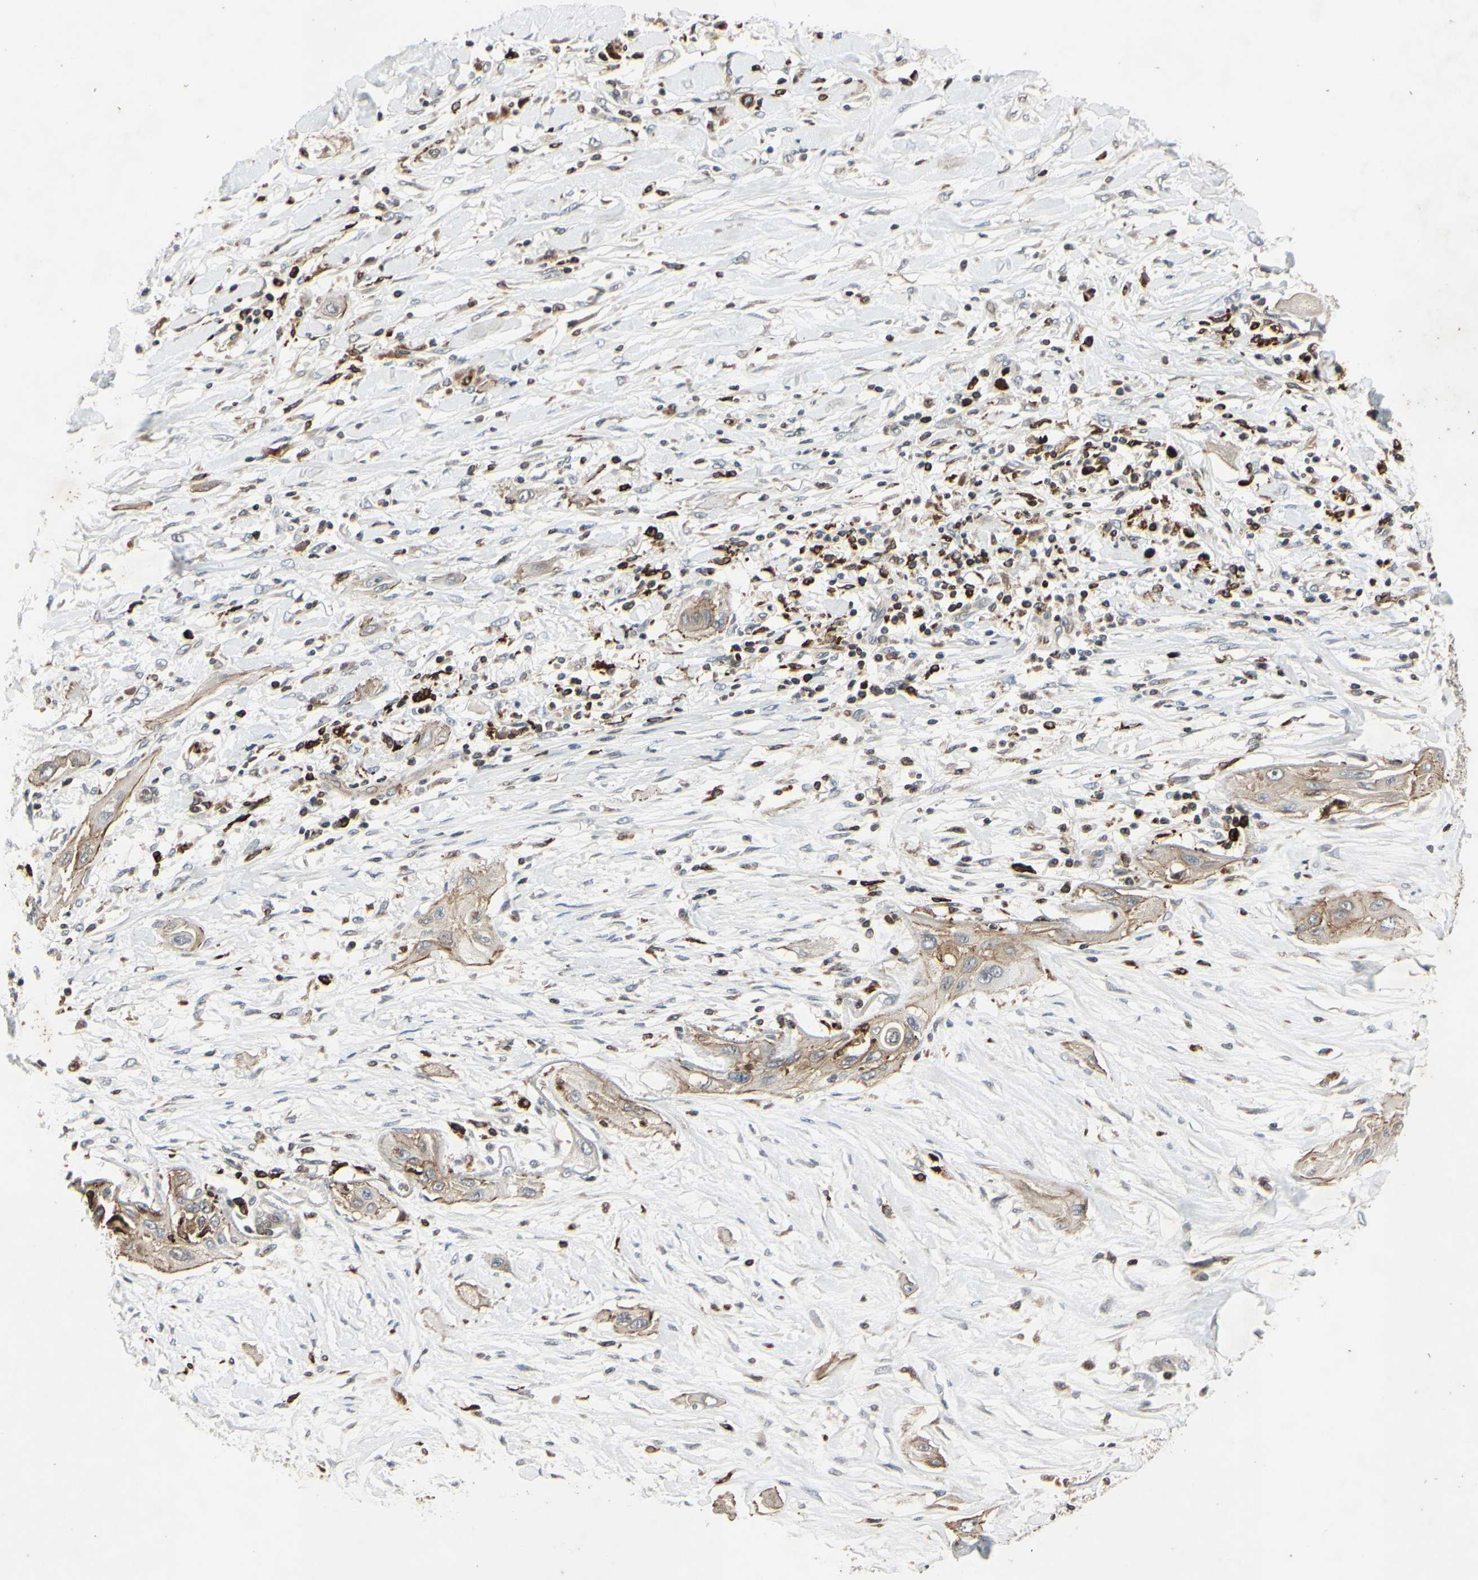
{"staining": {"intensity": "weak", "quantity": ">75%", "location": "cytoplasmic/membranous"}, "tissue": "lung cancer", "cell_type": "Tumor cells", "image_type": "cancer", "snomed": [{"axis": "morphology", "description": "Squamous cell carcinoma, NOS"}, {"axis": "topography", "description": "Lung"}], "caption": "Protein staining of lung squamous cell carcinoma tissue exhibits weak cytoplasmic/membranous positivity in about >75% of tumor cells.", "gene": "PLXNA2", "patient": {"sex": "female", "age": 47}}